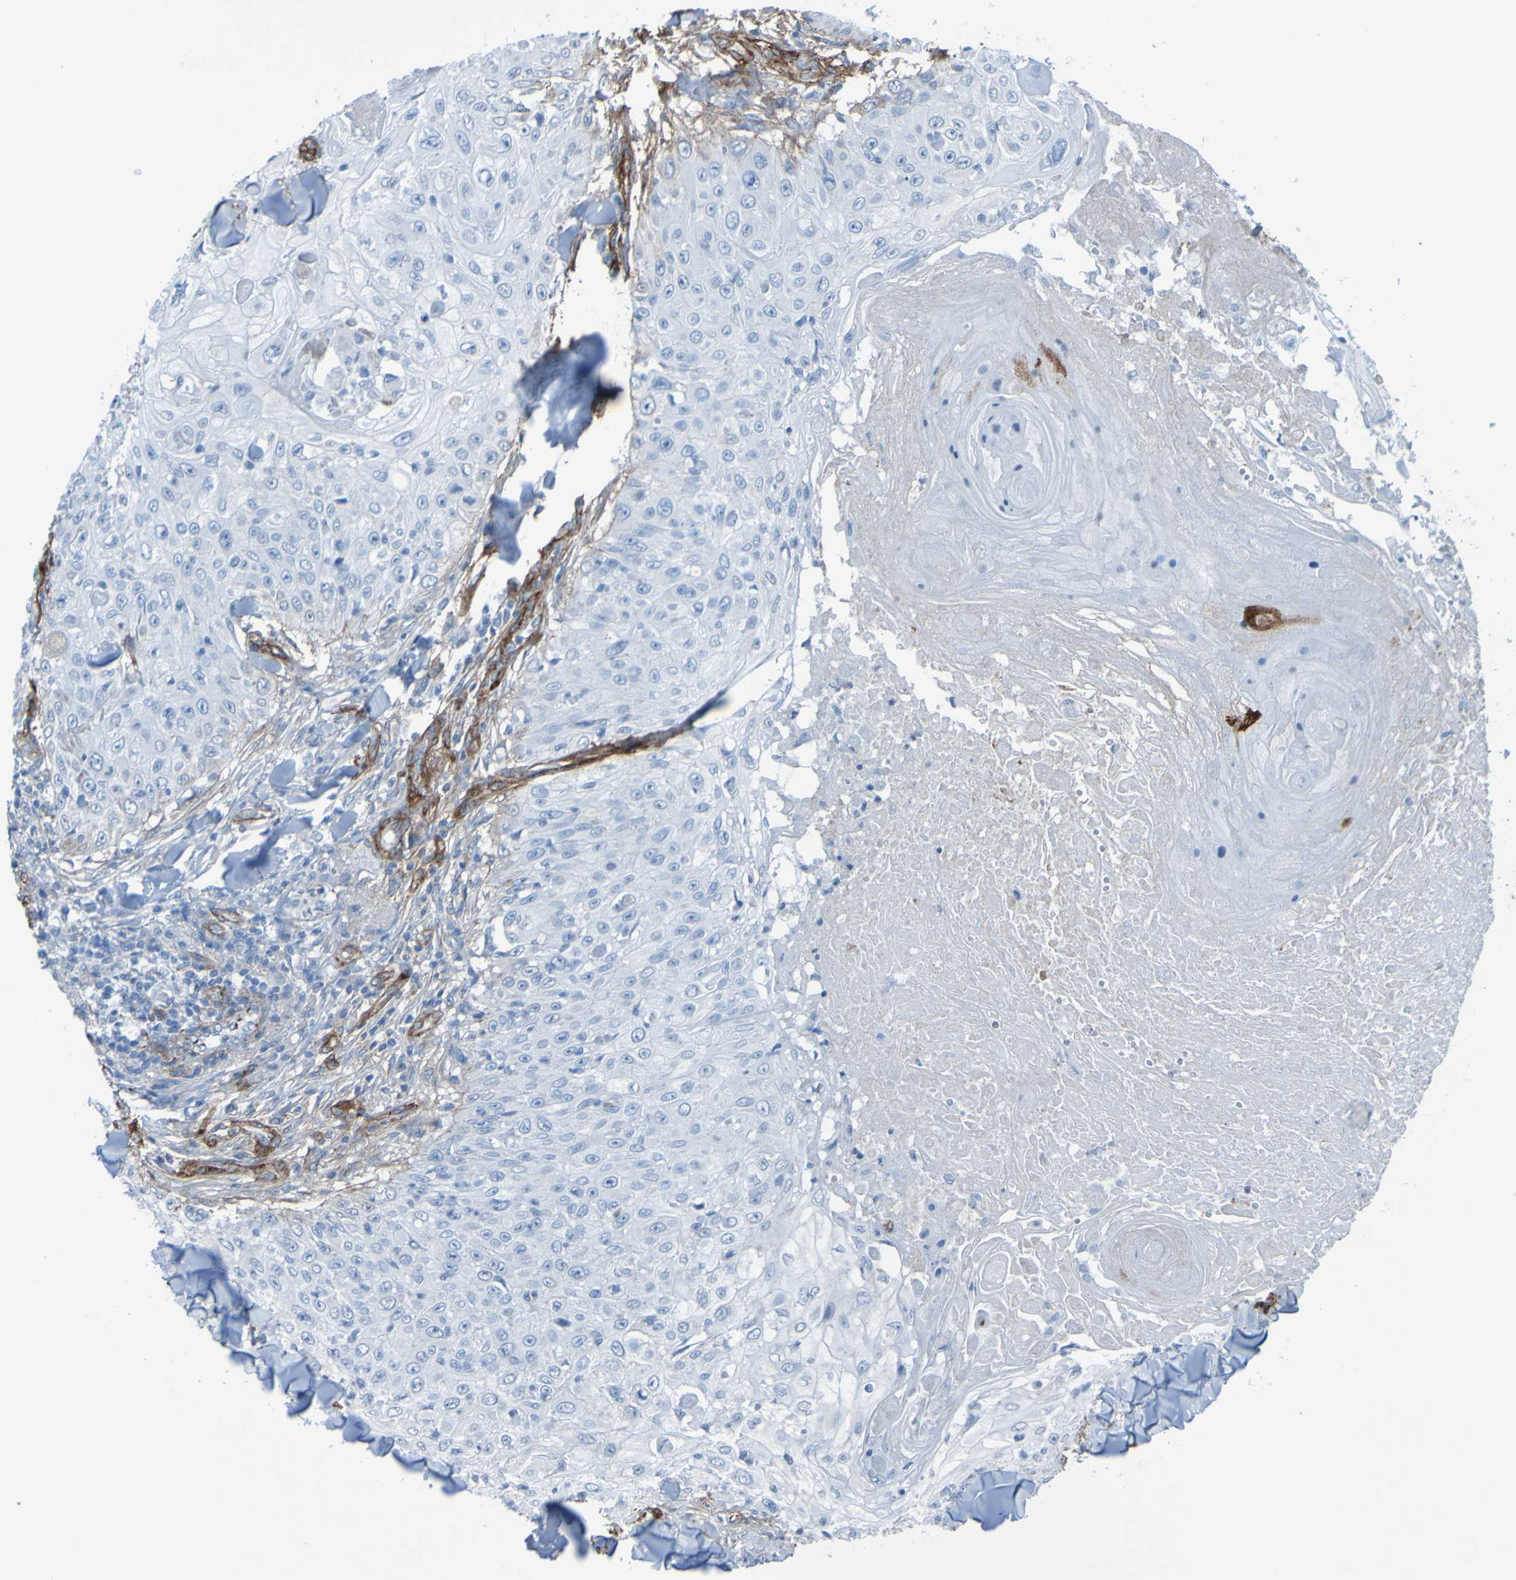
{"staining": {"intensity": "negative", "quantity": "none", "location": "none"}, "tissue": "skin cancer", "cell_type": "Tumor cells", "image_type": "cancer", "snomed": [{"axis": "morphology", "description": "Squamous cell carcinoma, NOS"}, {"axis": "topography", "description": "Skin"}], "caption": "Tumor cells show no significant protein expression in squamous cell carcinoma (skin).", "gene": "COL4A2", "patient": {"sex": "male", "age": 86}}